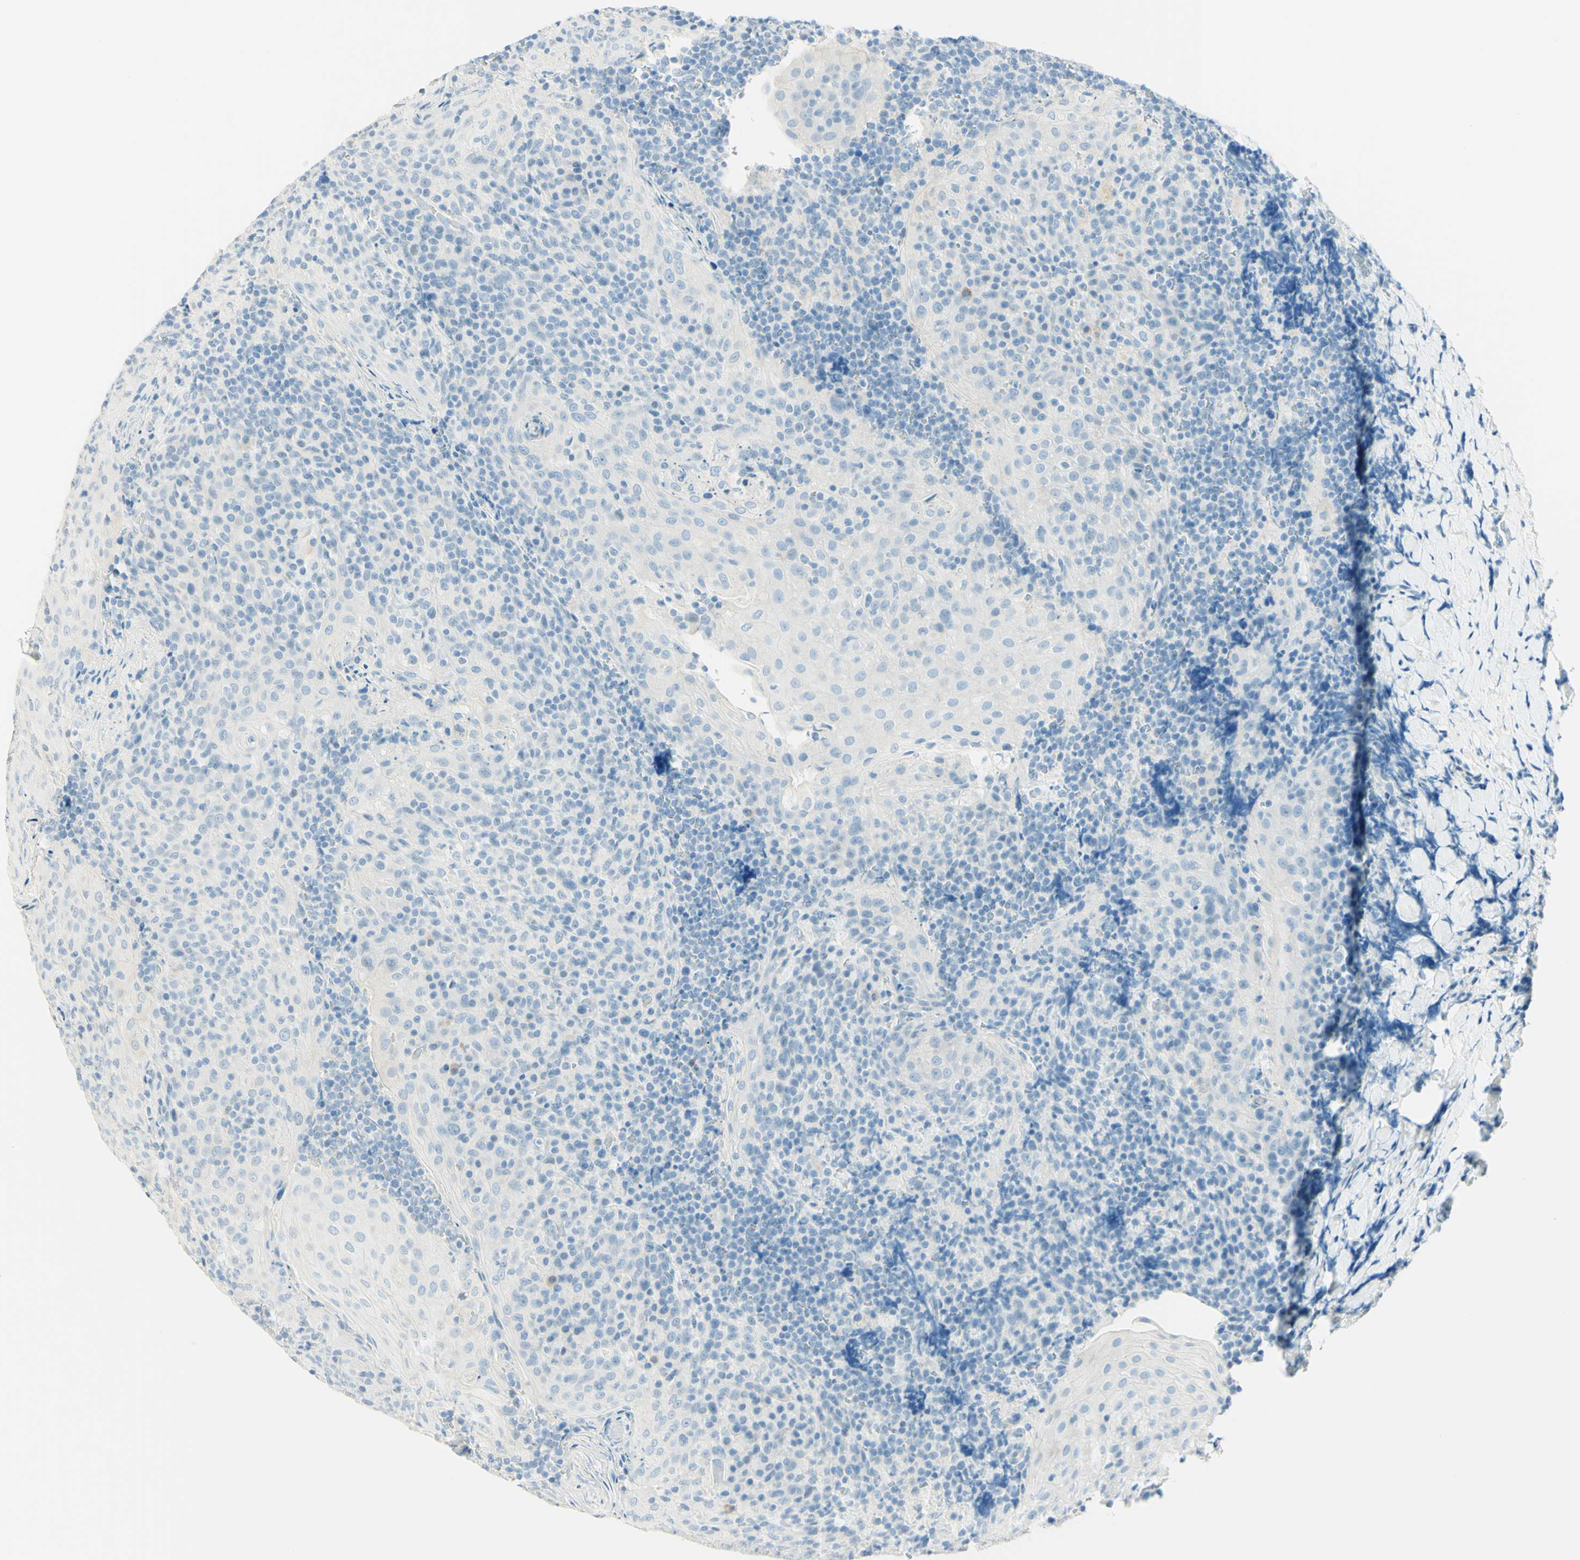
{"staining": {"intensity": "negative", "quantity": "none", "location": "none"}, "tissue": "tonsil", "cell_type": "Germinal center cells", "image_type": "normal", "snomed": [{"axis": "morphology", "description": "Normal tissue, NOS"}, {"axis": "topography", "description": "Tonsil"}], "caption": "DAB immunohistochemical staining of benign tonsil reveals no significant expression in germinal center cells. The staining was performed using DAB (3,3'-diaminobenzidine) to visualize the protein expression in brown, while the nuclei were stained in blue with hematoxylin (Magnification: 20x).", "gene": "TMEM132D", "patient": {"sex": "male", "age": 17}}